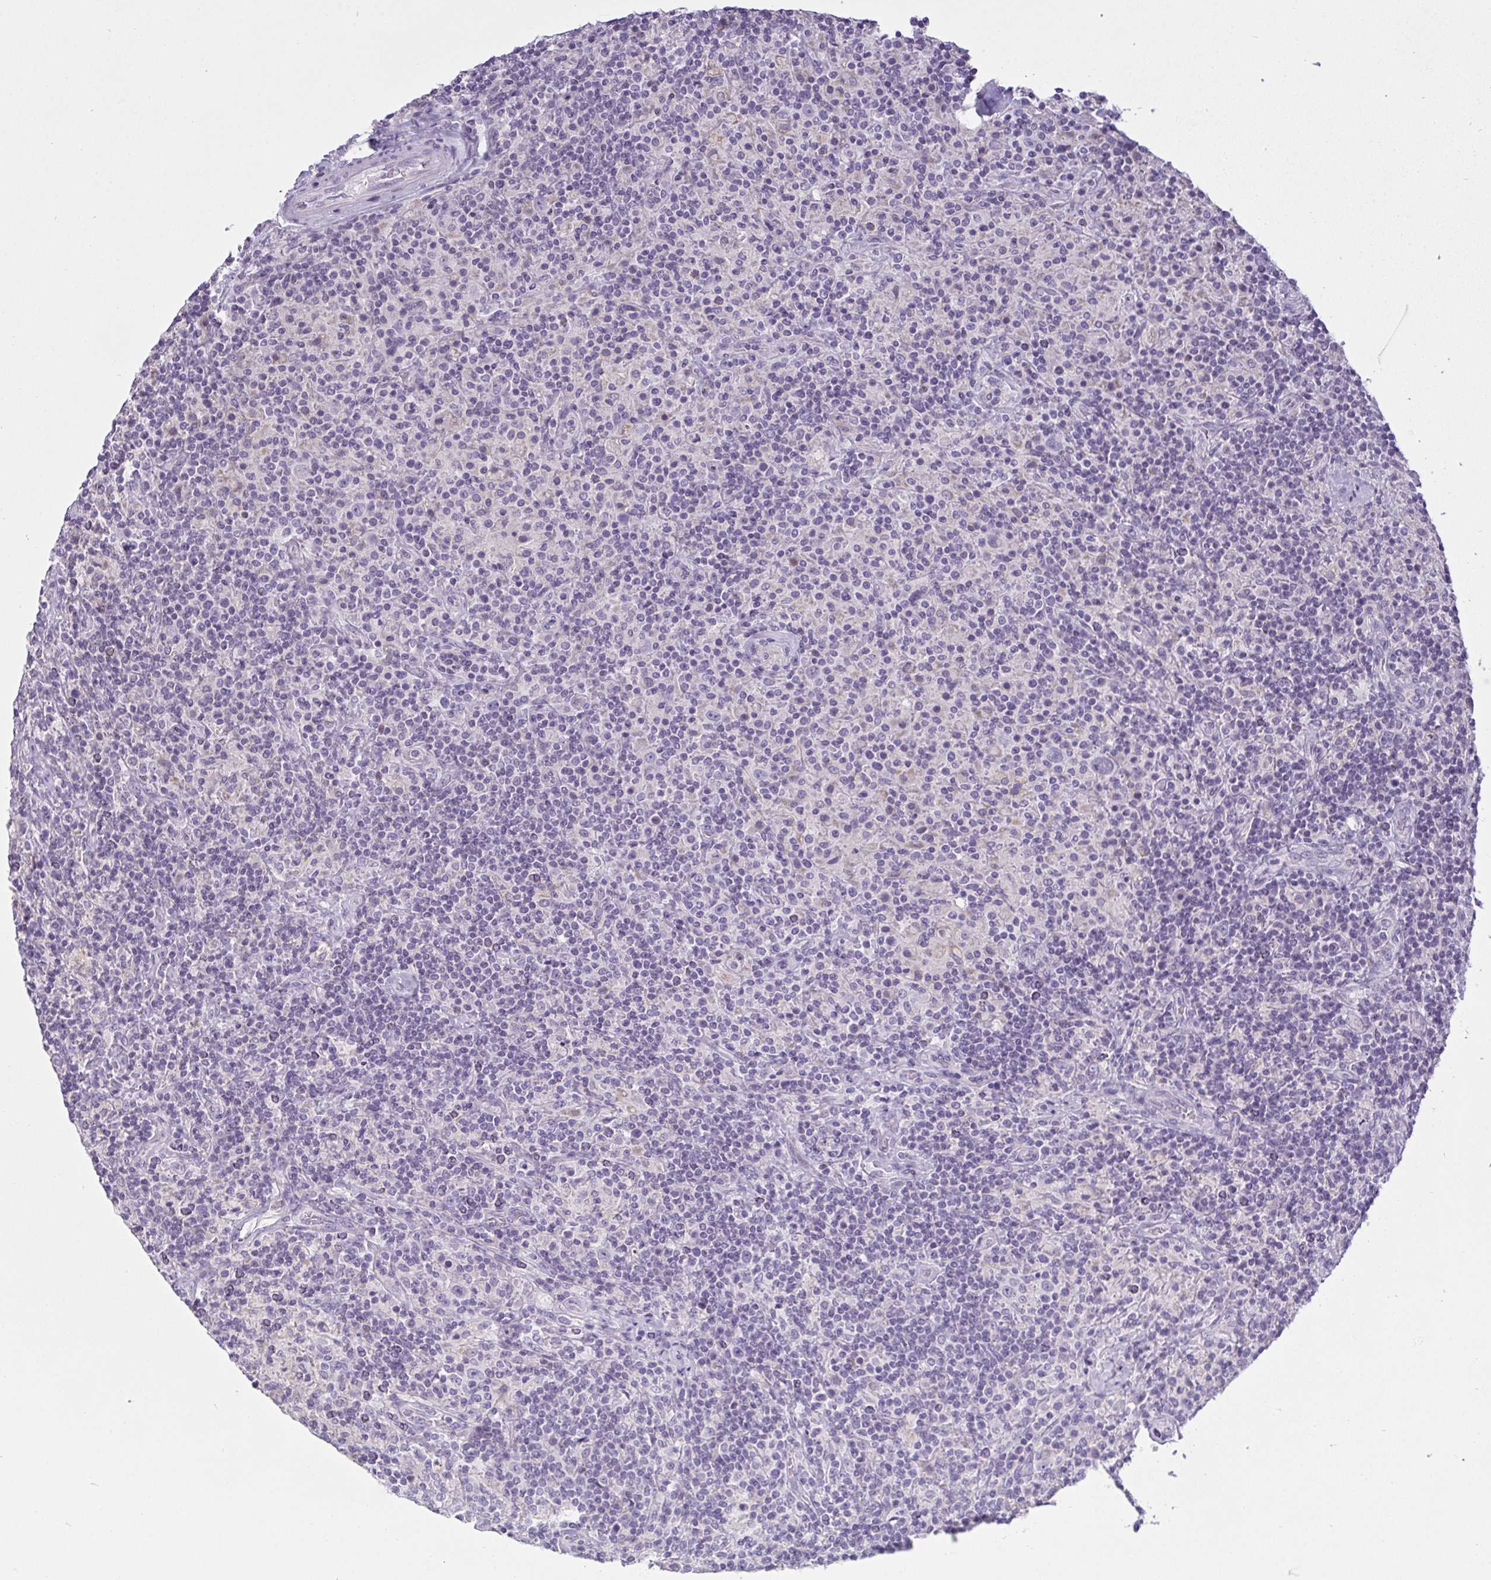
{"staining": {"intensity": "negative", "quantity": "none", "location": "none"}, "tissue": "lymphoma", "cell_type": "Tumor cells", "image_type": "cancer", "snomed": [{"axis": "morphology", "description": "Hodgkin's disease, NOS"}, {"axis": "topography", "description": "Lymph node"}], "caption": "The image shows no significant expression in tumor cells of lymphoma. (Brightfield microscopy of DAB (3,3'-diaminobenzidine) immunohistochemistry (IHC) at high magnification).", "gene": "GSDMB", "patient": {"sex": "male", "age": 70}}